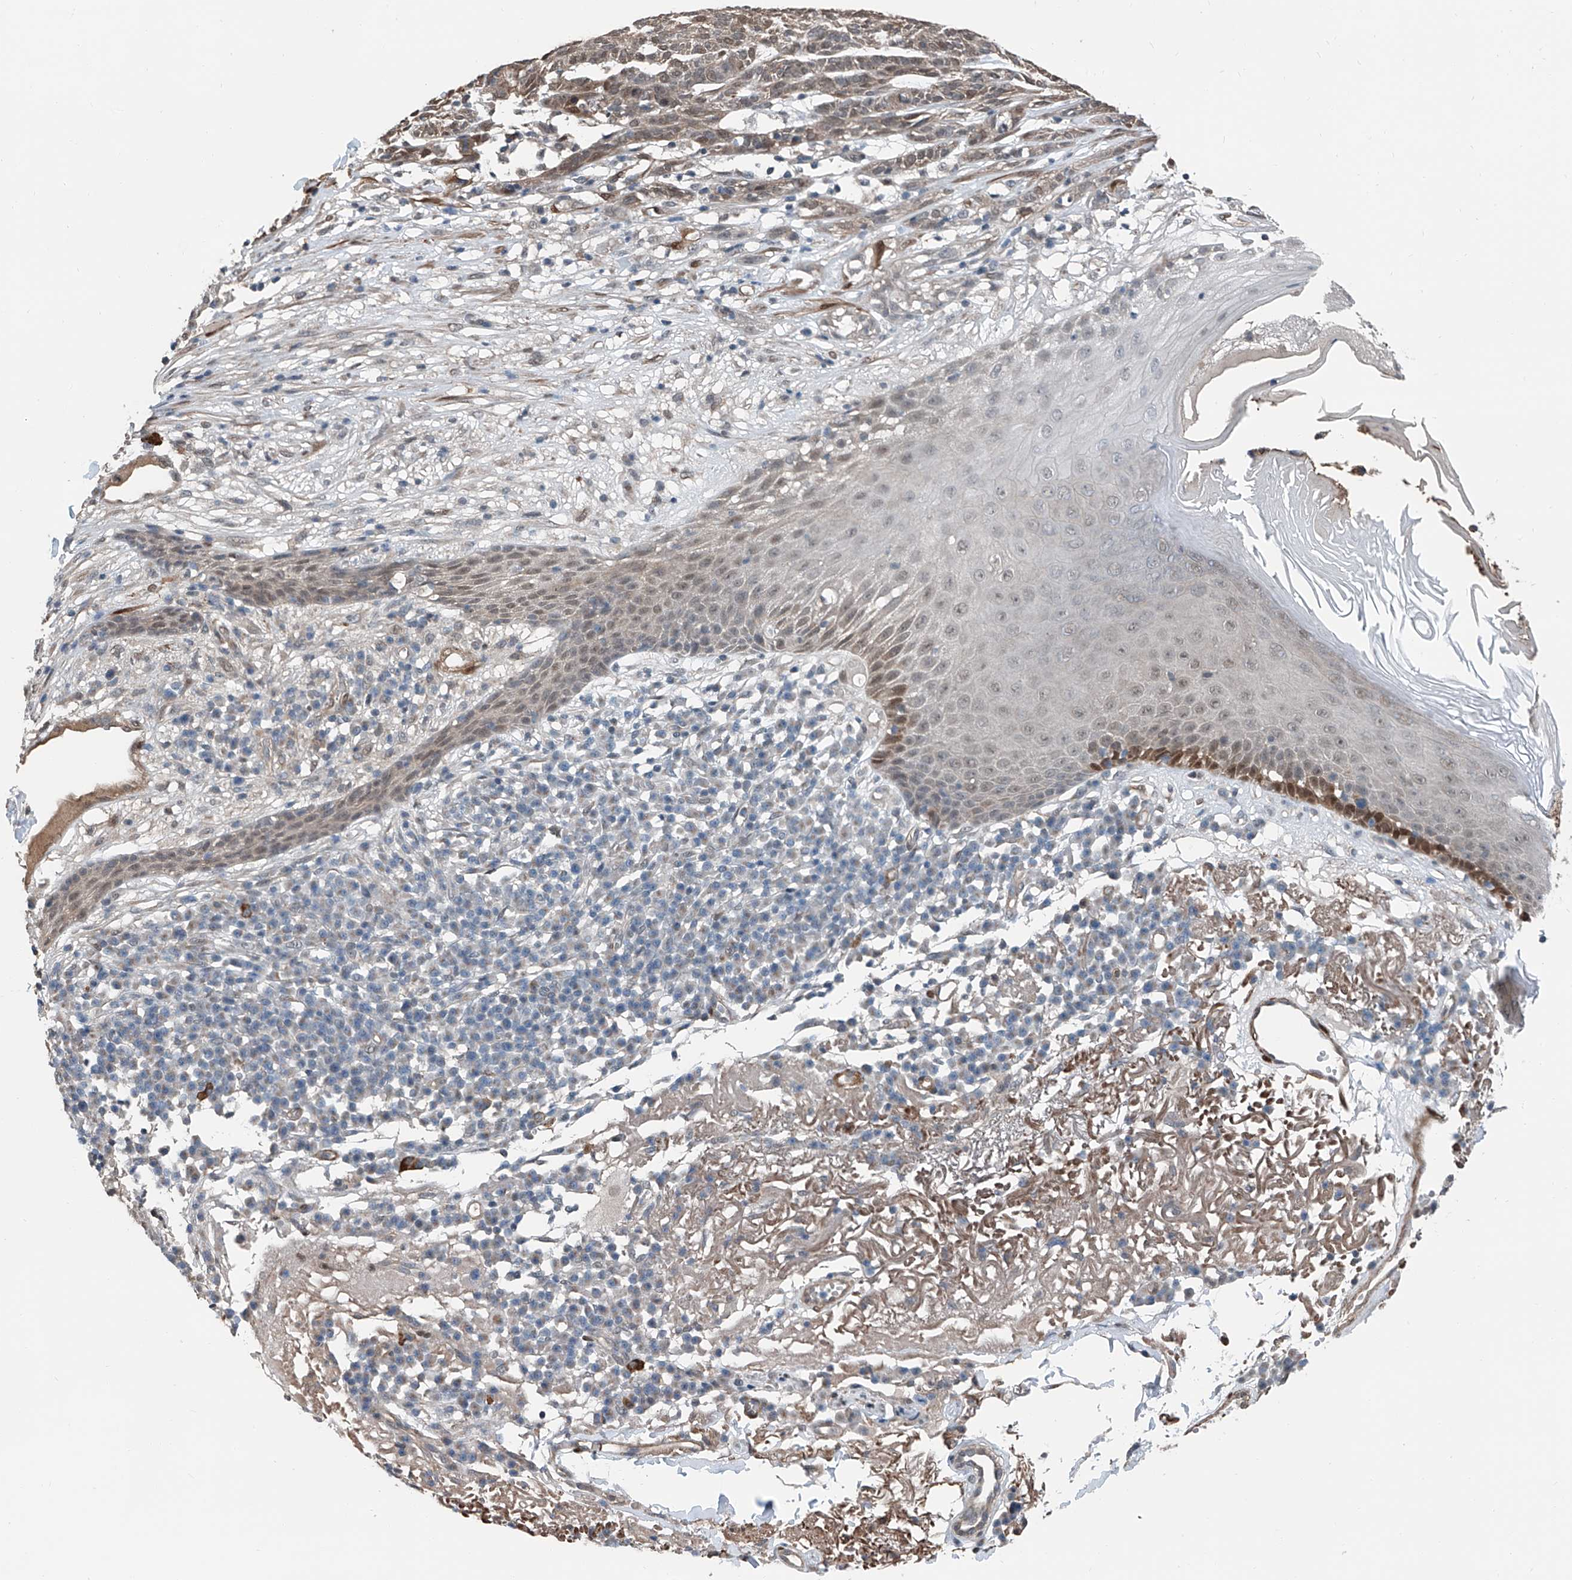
{"staining": {"intensity": "moderate", "quantity": "25%-75%", "location": "cytoplasmic/membranous,nuclear"}, "tissue": "skin cancer", "cell_type": "Tumor cells", "image_type": "cancer", "snomed": [{"axis": "morphology", "description": "Squamous cell carcinoma, NOS"}, {"axis": "topography", "description": "Skin"}], "caption": "This micrograph reveals immunohistochemistry staining of skin cancer, with medium moderate cytoplasmic/membranous and nuclear staining in about 25%-75% of tumor cells.", "gene": "HSPA6", "patient": {"sex": "female", "age": 90}}